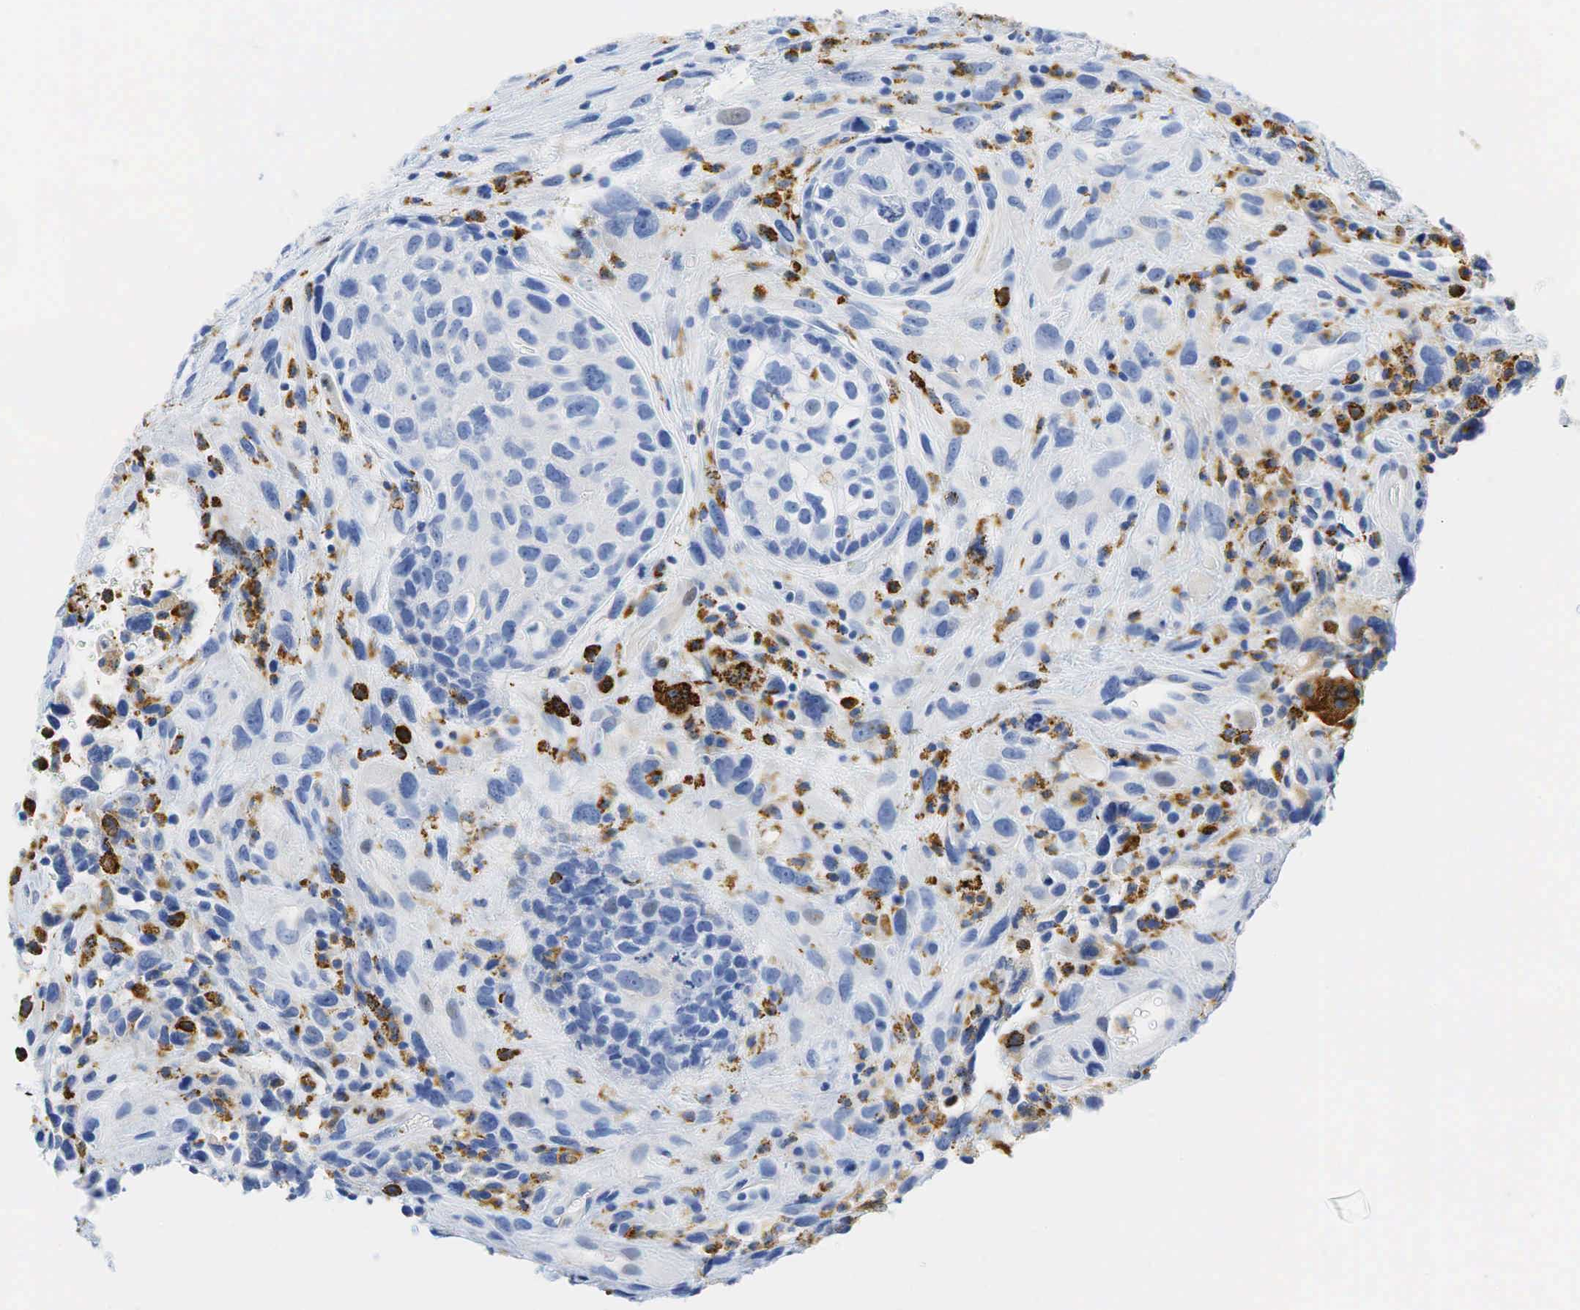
{"staining": {"intensity": "negative", "quantity": "none", "location": "none"}, "tissue": "breast cancer", "cell_type": "Tumor cells", "image_type": "cancer", "snomed": [{"axis": "morphology", "description": "Neoplasm, malignant, NOS"}, {"axis": "topography", "description": "Breast"}], "caption": "The photomicrograph displays no significant positivity in tumor cells of breast neoplasm (malignant). (Brightfield microscopy of DAB (3,3'-diaminobenzidine) IHC at high magnification).", "gene": "CD68", "patient": {"sex": "female", "age": 50}}